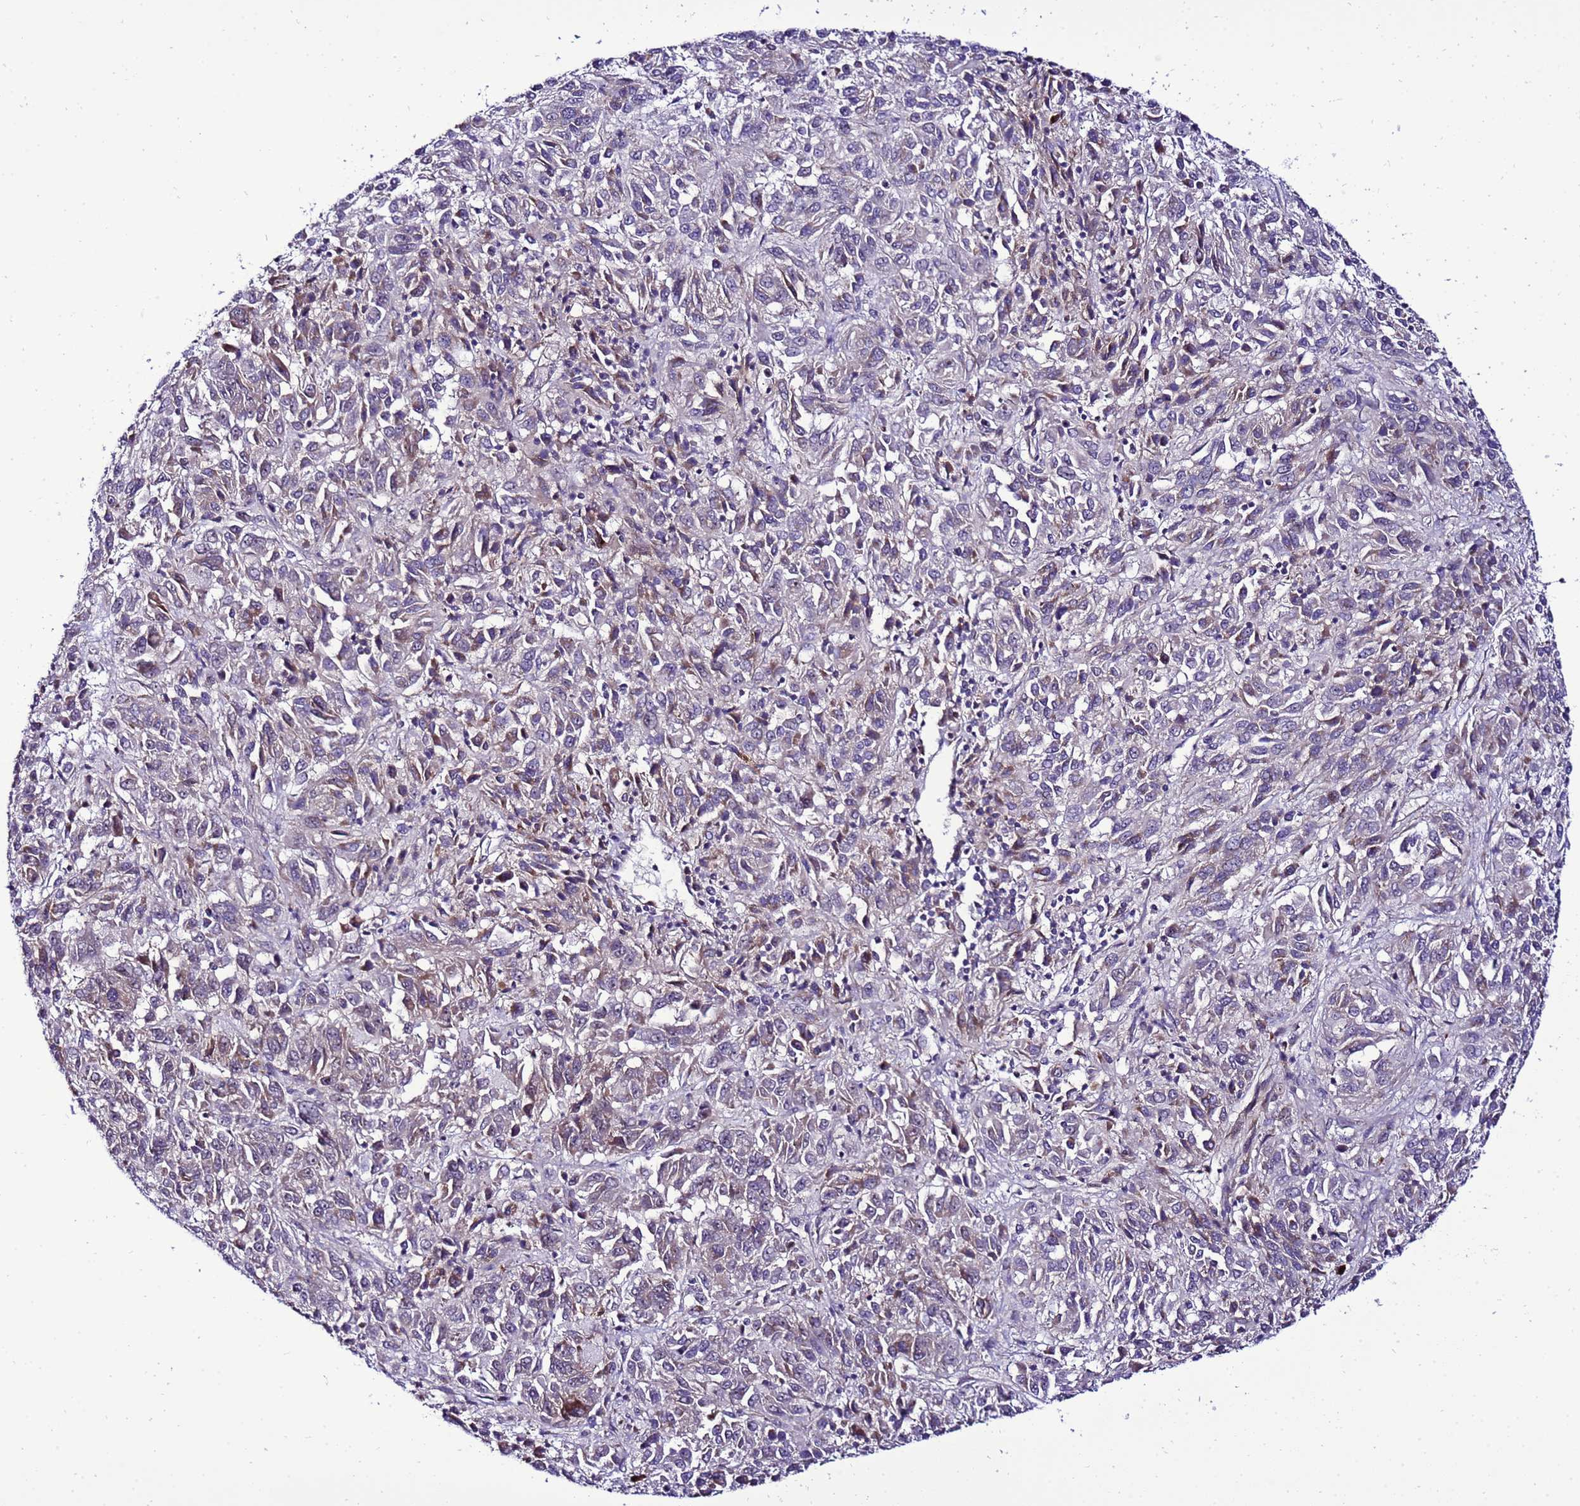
{"staining": {"intensity": "moderate", "quantity": "<25%", "location": "cytoplasmic/membranous"}, "tissue": "melanoma", "cell_type": "Tumor cells", "image_type": "cancer", "snomed": [{"axis": "morphology", "description": "Malignant melanoma, Metastatic site"}, {"axis": "topography", "description": "Lung"}], "caption": "Protein expression by immunohistochemistry exhibits moderate cytoplasmic/membranous expression in approximately <25% of tumor cells in melanoma.", "gene": "C19orf47", "patient": {"sex": "male", "age": 64}}